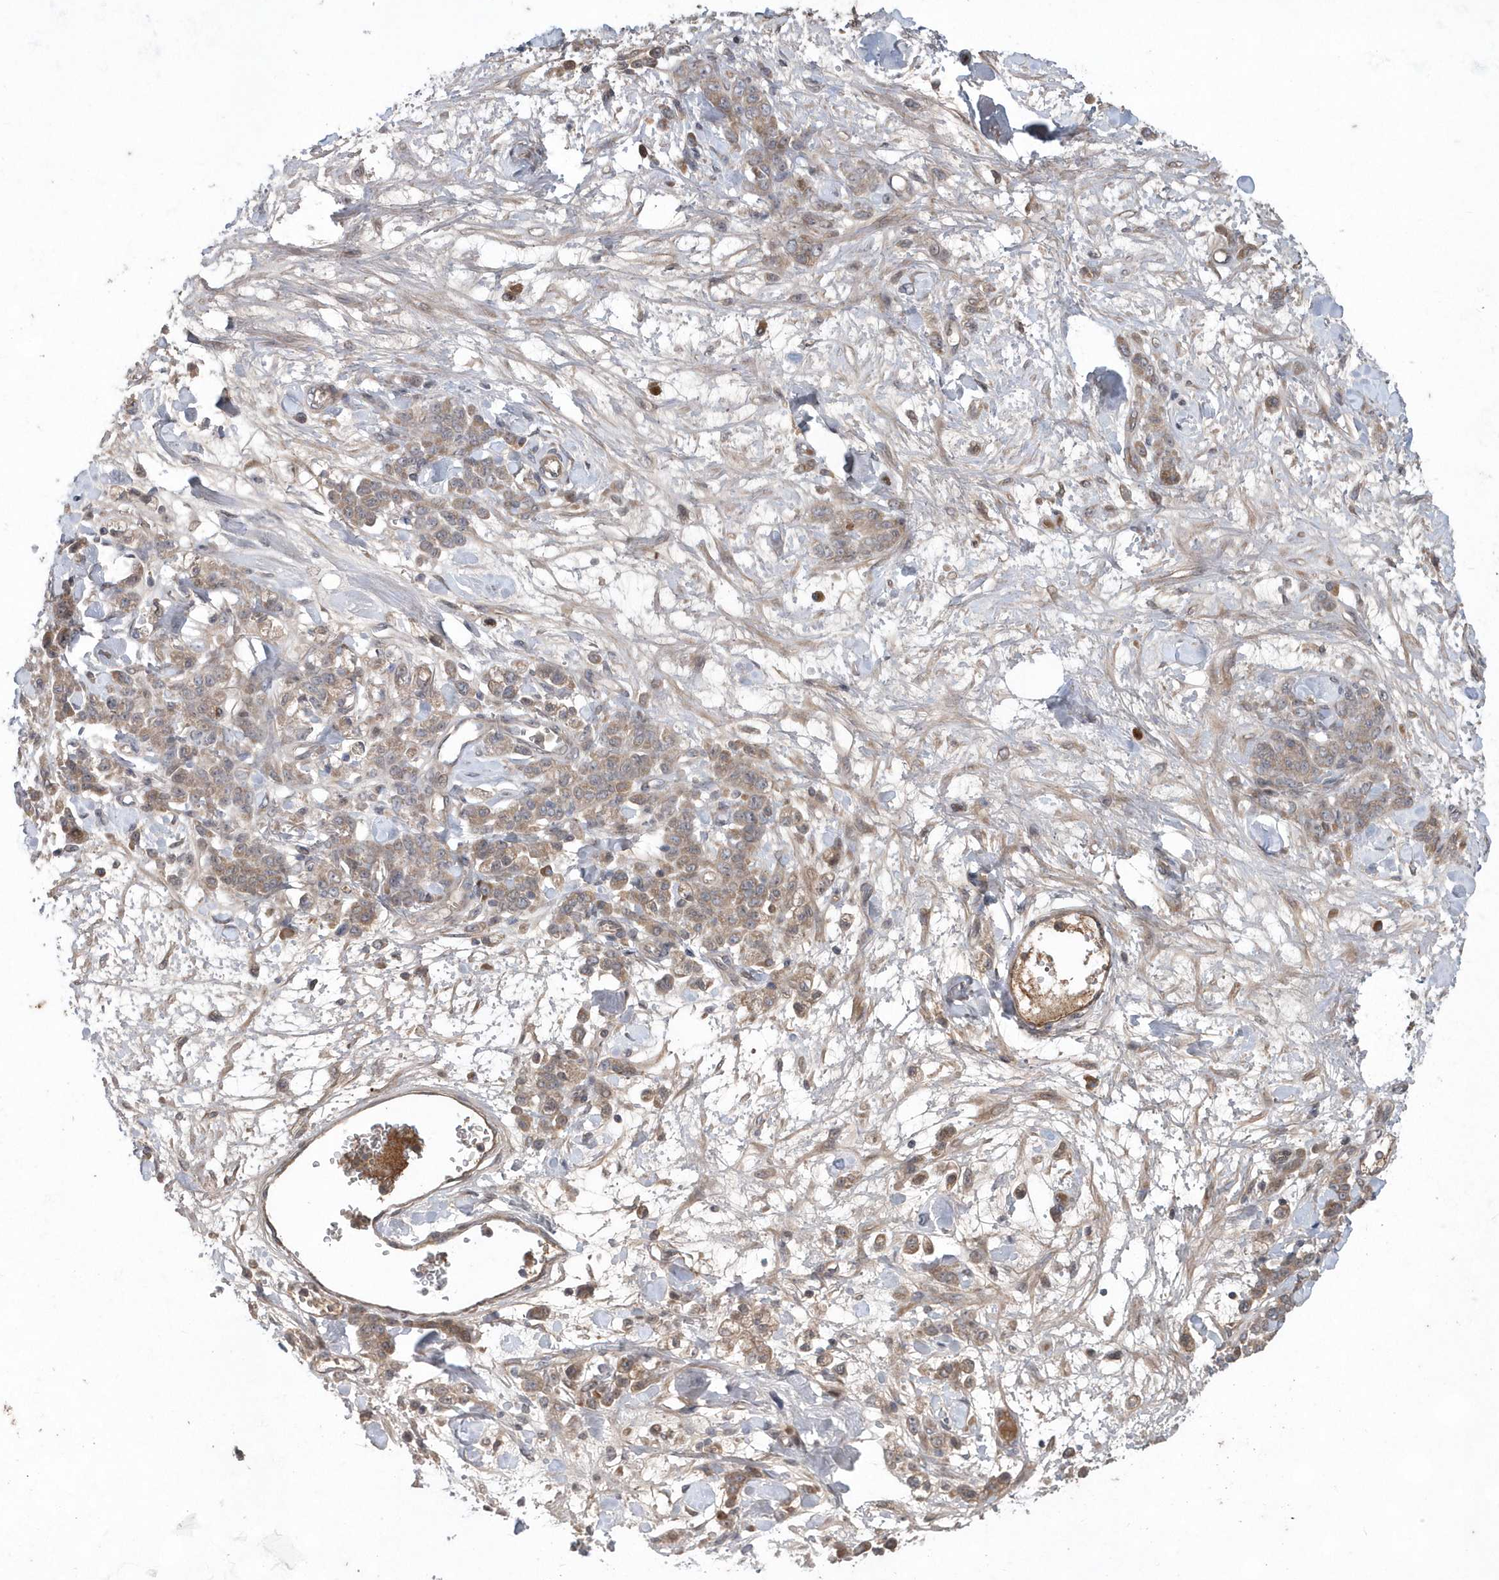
{"staining": {"intensity": "moderate", "quantity": ">75%", "location": "cytoplasmic/membranous"}, "tissue": "stomach cancer", "cell_type": "Tumor cells", "image_type": "cancer", "snomed": [{"axis": "morphology", "description": "Normal tissue, NOS"}, {"axis": "morphology", "description": "Adenocarcinoma, NOS"}, {"axis": "topography", "description": "Stomach"}], "caption": "The image displays immunohistochemical staining of stomach cancer. There is moderate cytoplasmic/membranous expression is appreciated in approximately >75% of tumor cells. The staining is performed using DAB (3,3'-diaminobenzidine) brown chromogen to label protein expression. The nuclei are counter-stained blue using hematoxylin.", "gene": "HMGCS1", "patient": {"sex": "male", "age": 82}}